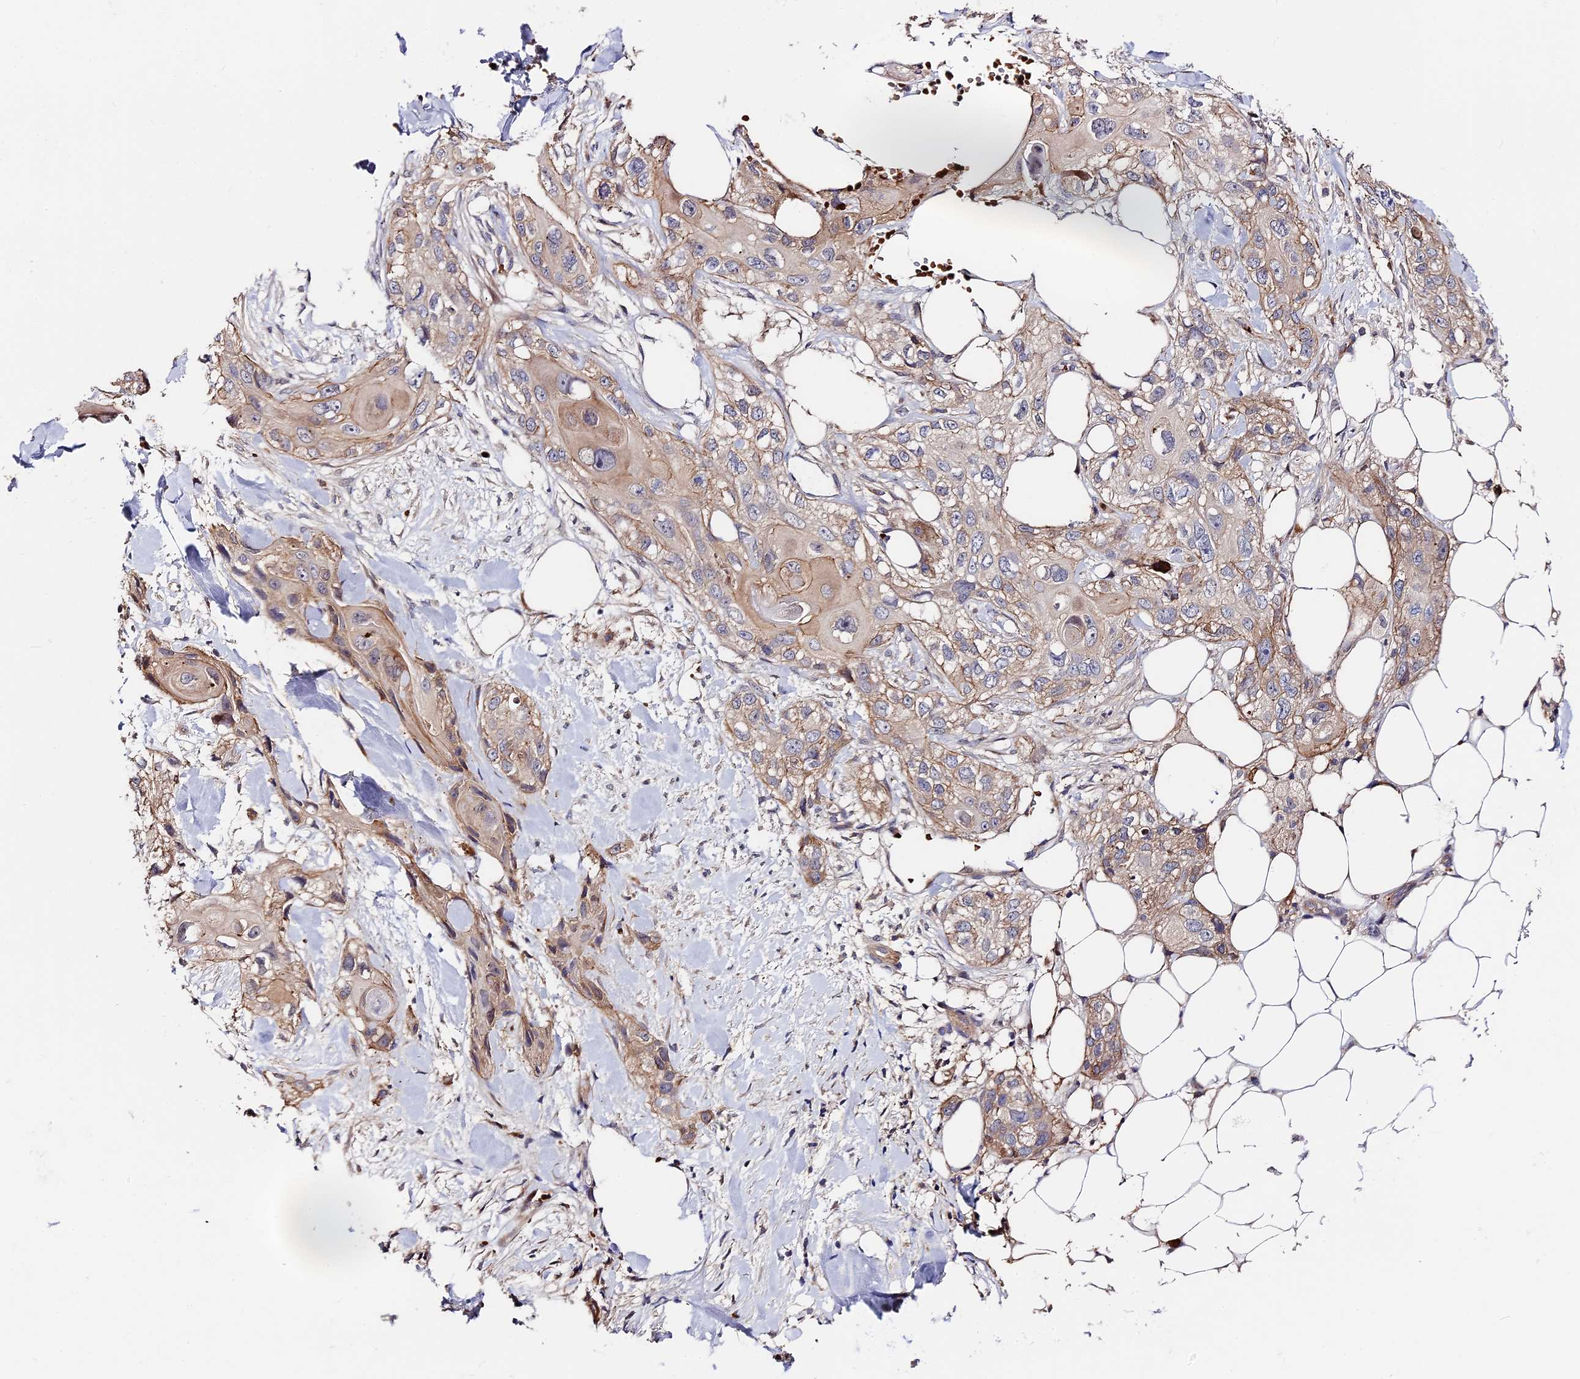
{"staining": {"intensity": "weak", "quantity": ">75%", "location": "cytoplasmic/membranous"}, "tissue": "skin cancer", "cell_type": "Tumor cells", "image_type": "cancer", "snomed": [{"axis": "morphology", "description": "Normal tissue, NOS"}, {"axis": "morphology", "description": "Squamous cell carcinoma, NOS"}, {"axis": "topography", "description": "Skin"}], "caption": "Immunohistochemical staining of skin cancer (squamous cell carcinoma) exhibits low levels of weak cytoplasmic/membranous protein expression in approximately >75% of tumor cells. (Stains: DAB in brown, nuclei in blue, Microscopy: brightfield microscopy at high magnification).", "gene": "MISP3", "patient": {"sex": "male", "age": 72}}